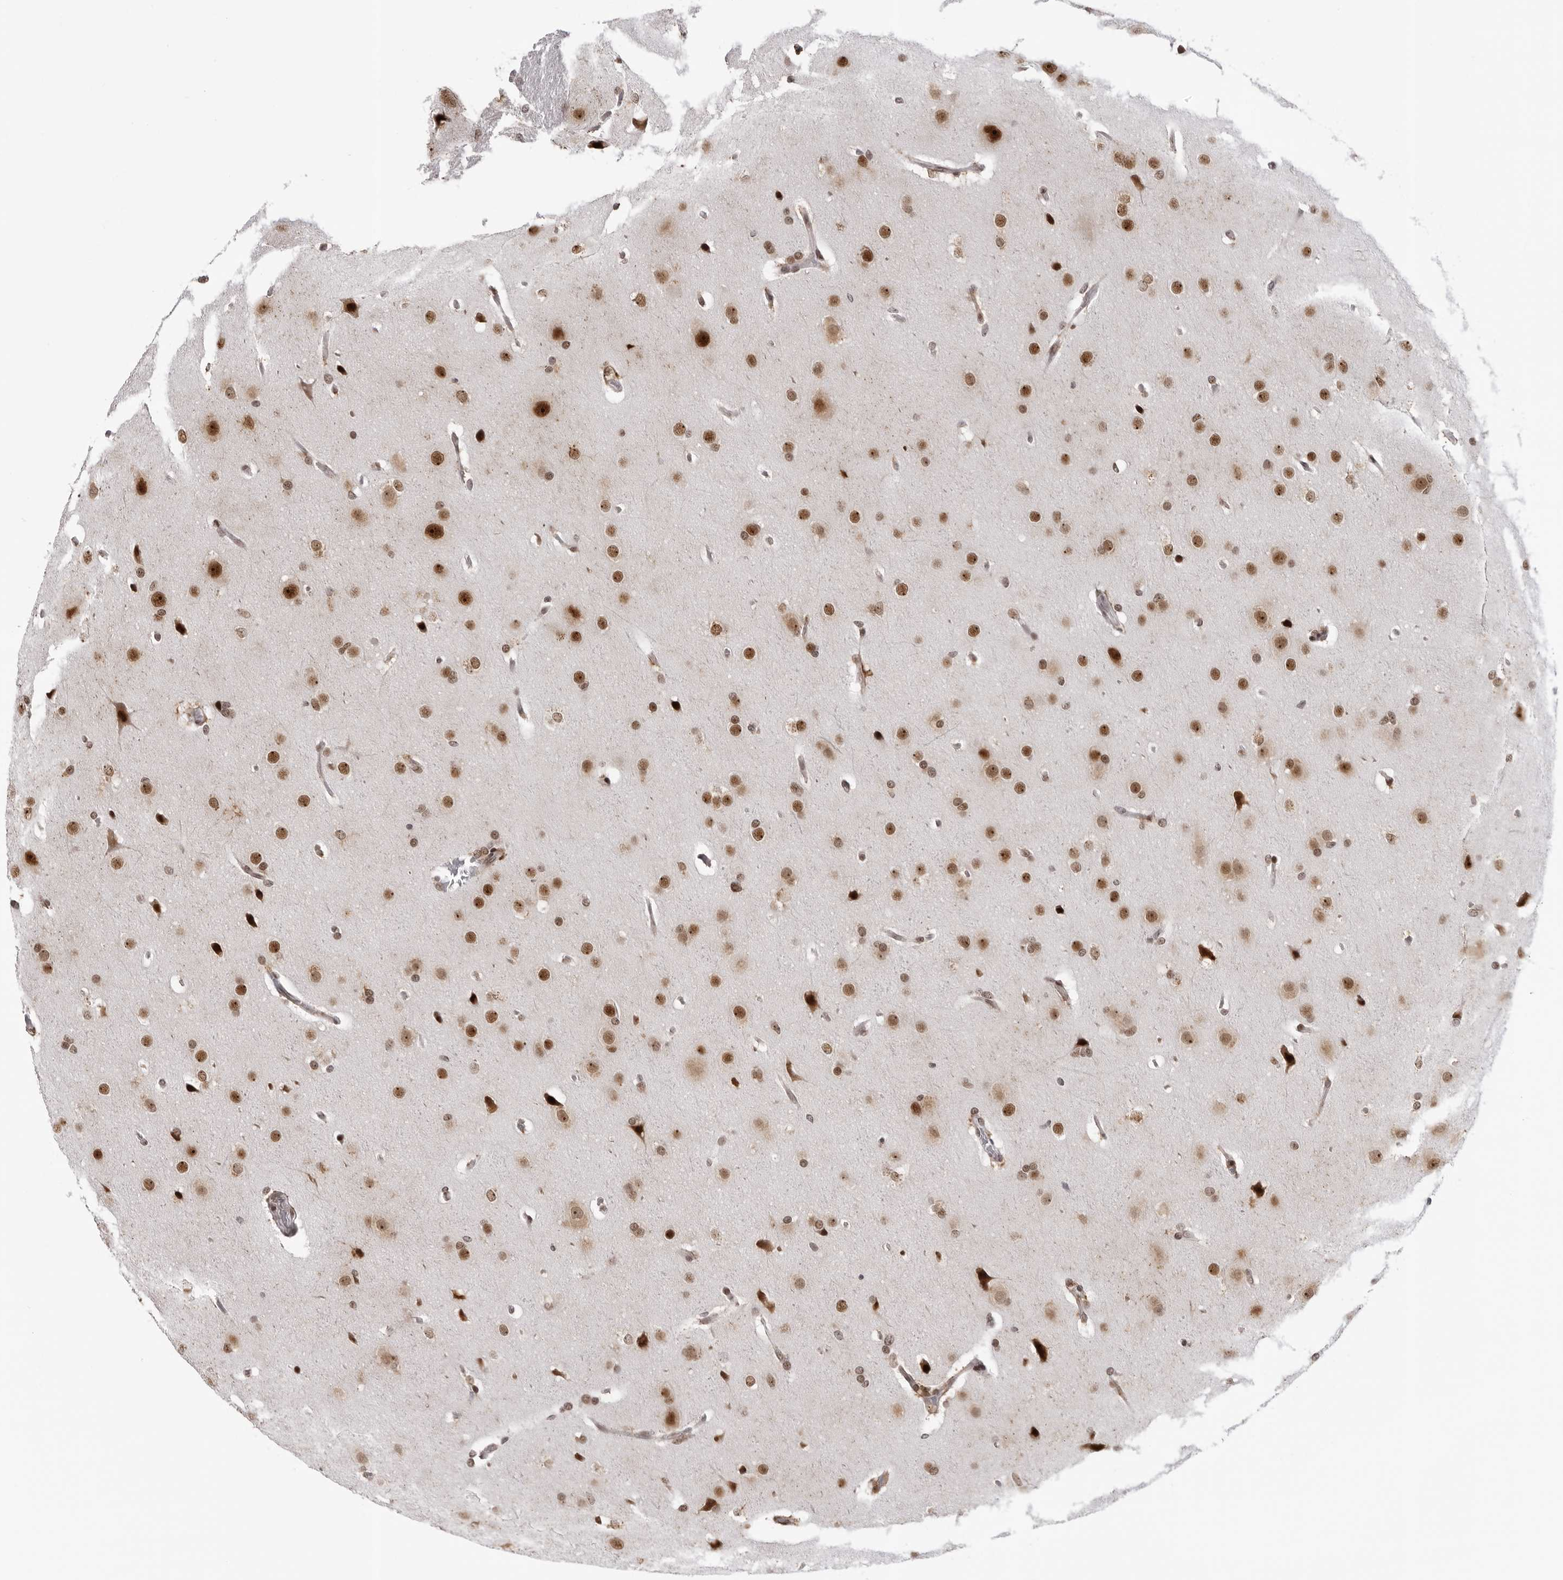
{"staining": {"intensity": "moderate", "quantity": ">75%", "location": "nuclear"}, "tissue": "glioma", "cell_type": "Tumor cells", "image_type": "cancer", "snomed": [{"axis": "morphology", "description": "Glioma, malignant, Low grade"}, {"axis": "topography", "description": "Brain"}], "caption": "Protein expression analysis of human glioma reveals moderate nuclear expression in about >75% of tumor cells.", "gene": "HEXIM2", "patient": {"sex": "female", "age": 37}}